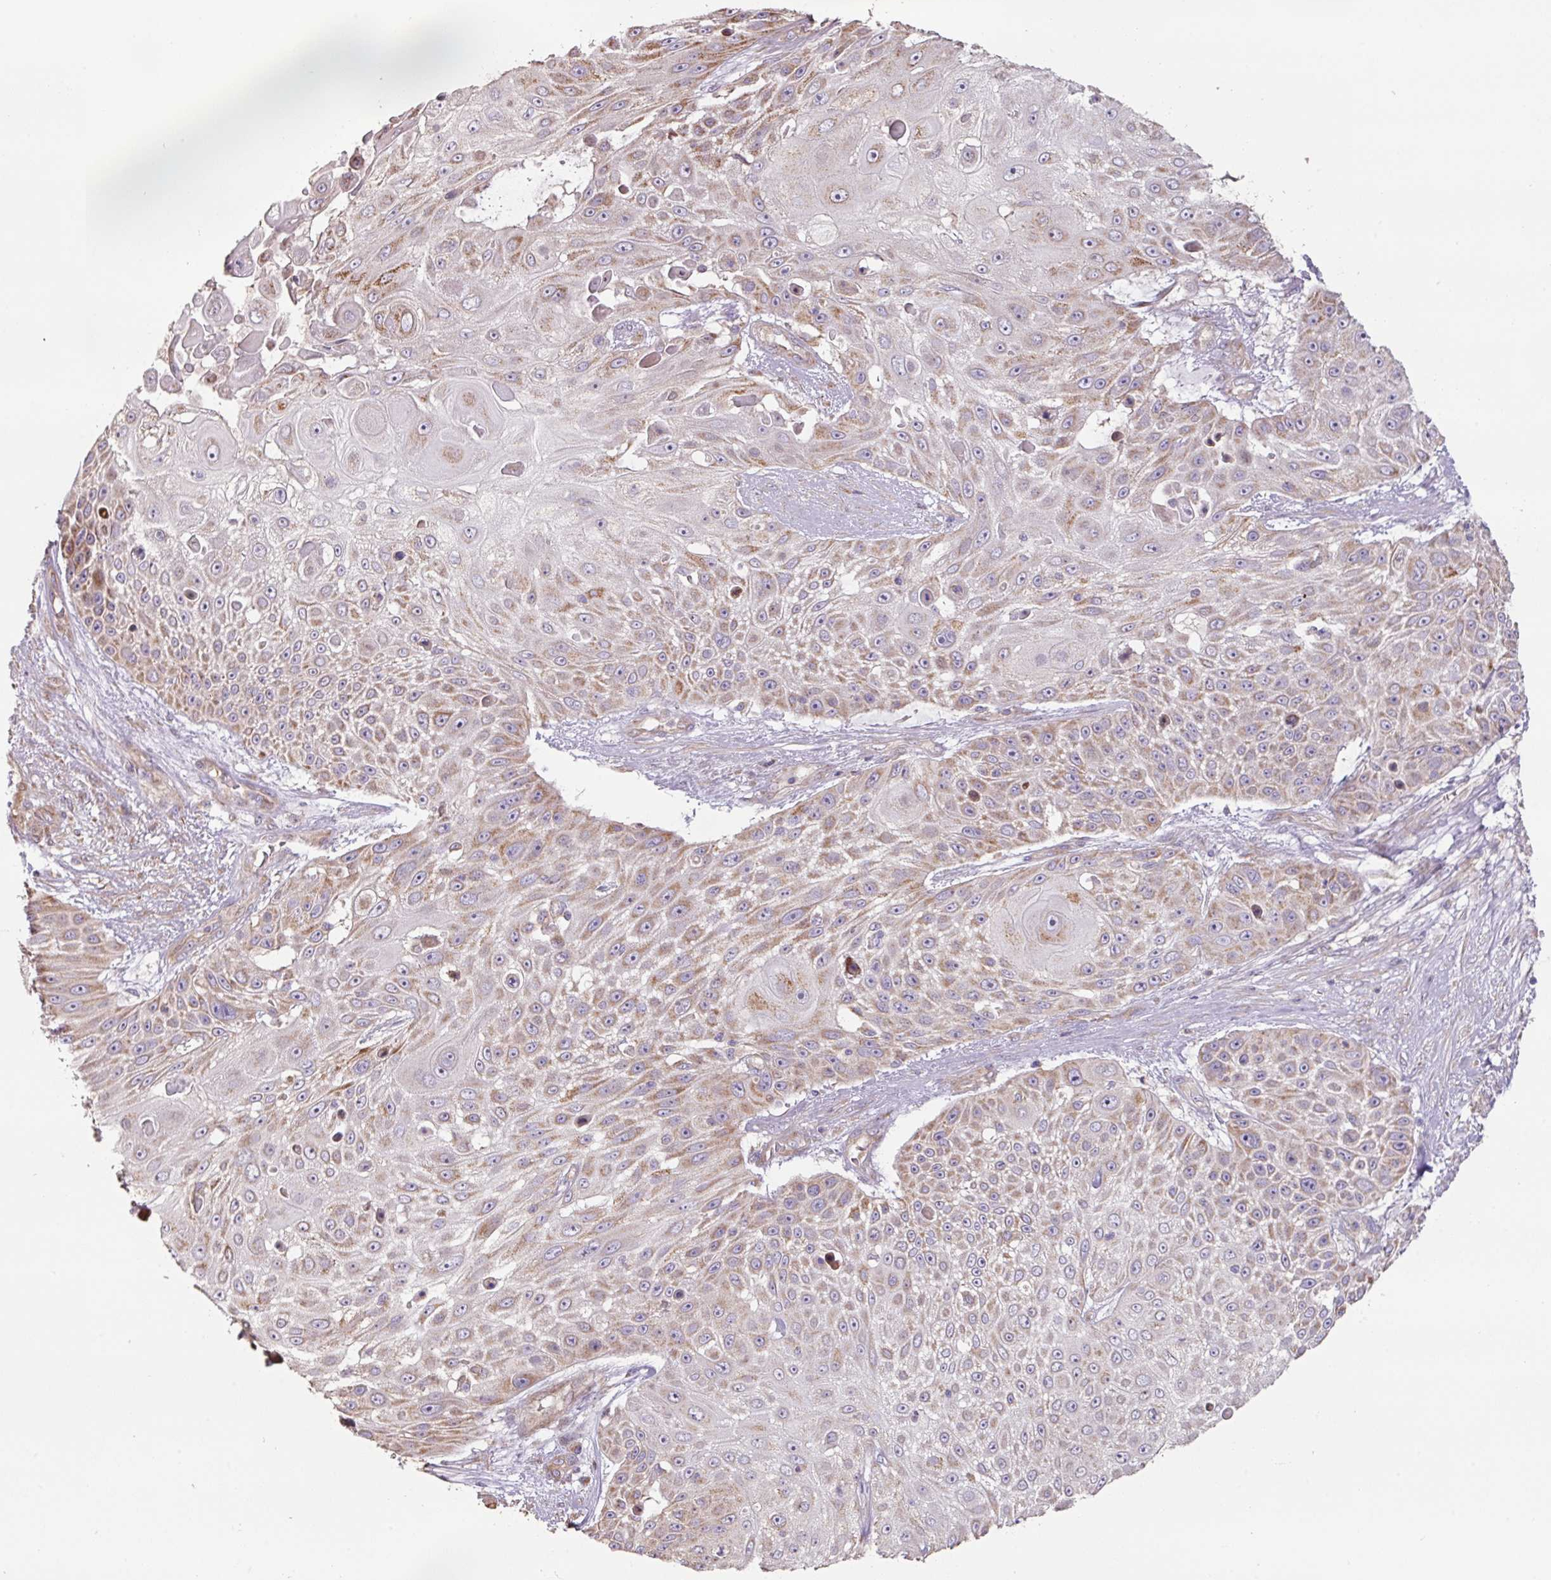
{"staining": {"intensity": "moderate", "quantity": ">75%", "location": "cytoplasmic/membranous"}, "tissue": "skin cancer", "cell_type": "Tumor cells", "image_type": "cancer", "snomed": [{"axis": "morphology", "description": "Squamous cell carcinoma, NOS"}, {"axis": "topography", "description": "Skin"}], "caption": "About >75% of tumor cells in squamous cell carcinoma (skin) show moderate cytoplasmic/membranous protein positivity as visualized by brown immunohistochemical staining.", "gene": "MRRF", "patient": {"sex": "female", "age": 86}}